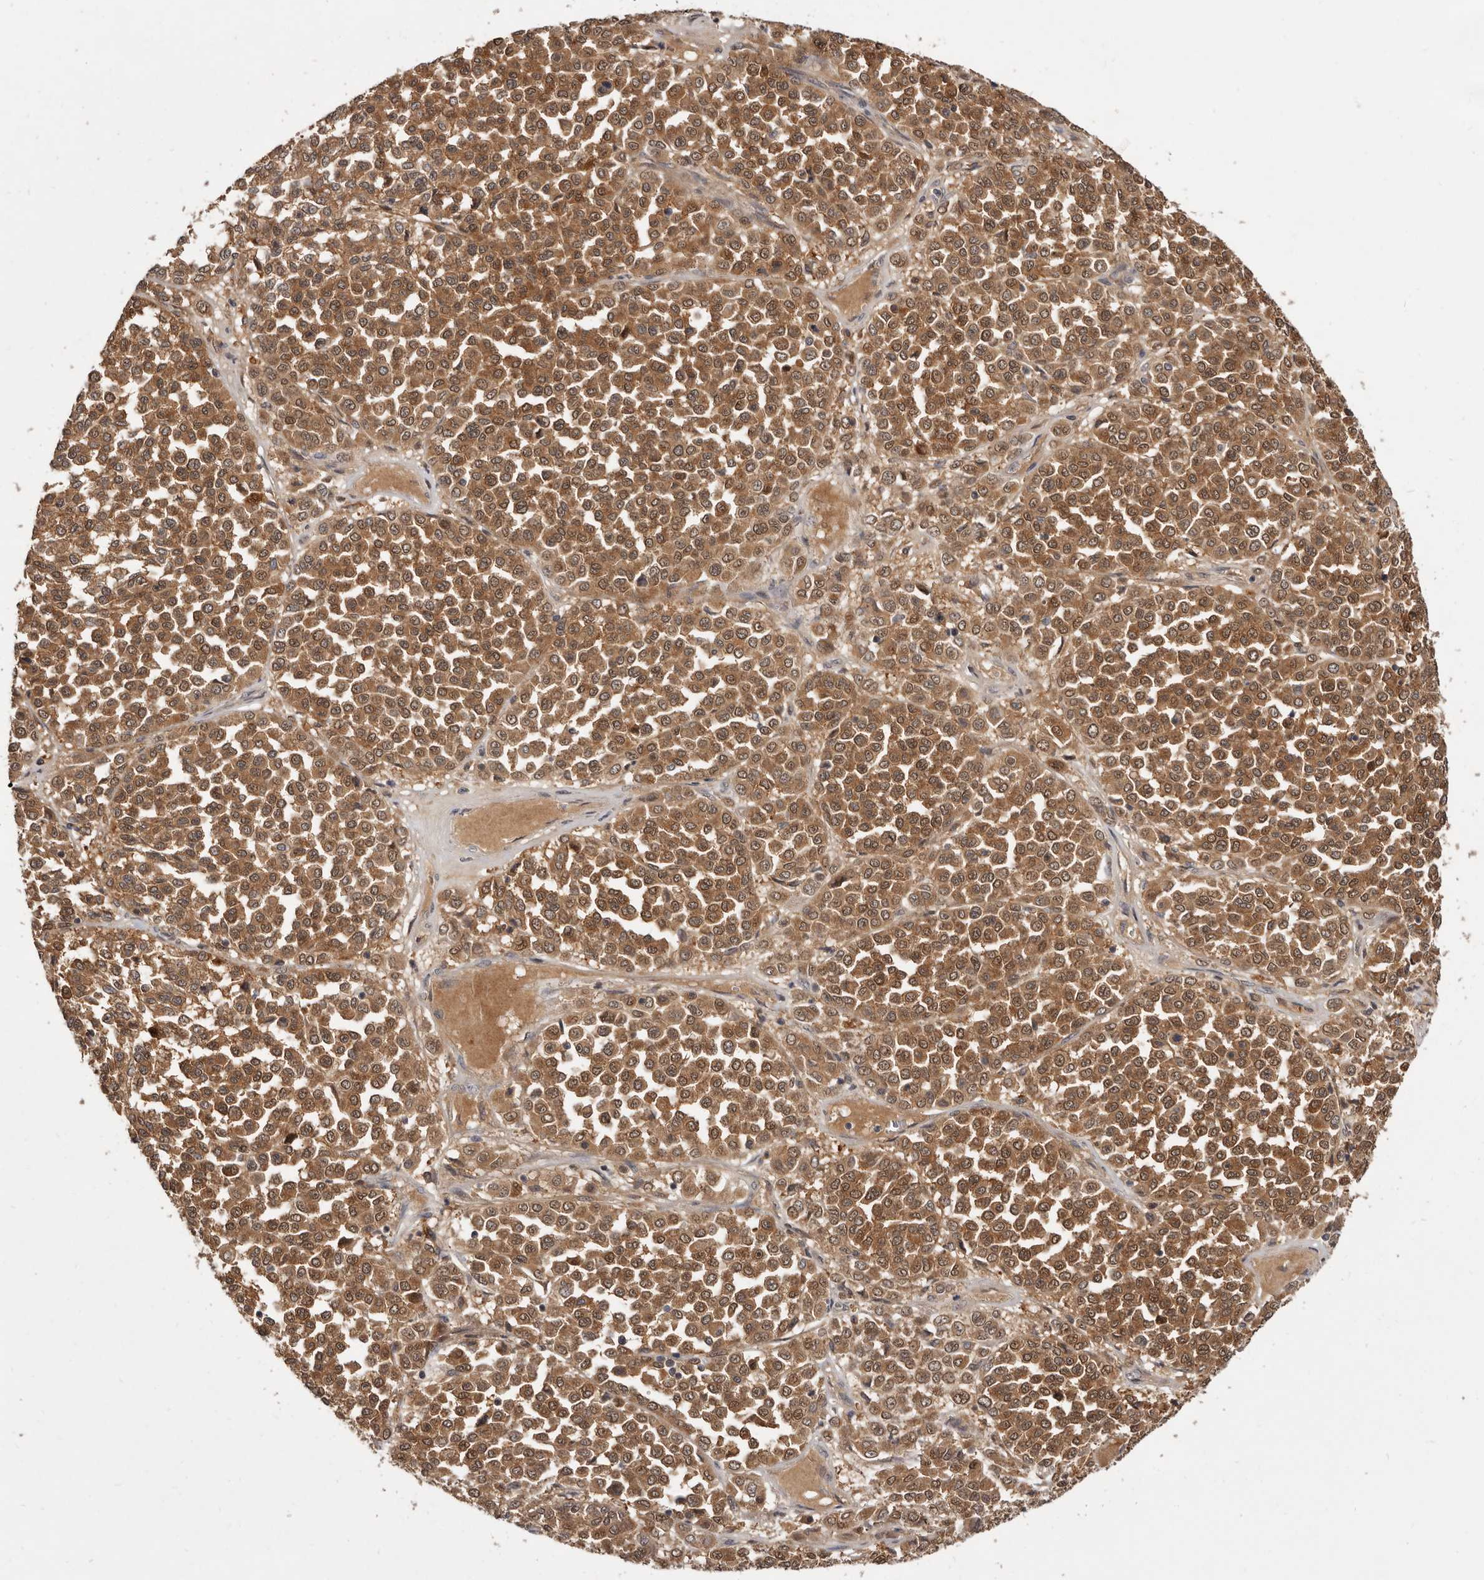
{"staining": {"intensity": "moderate", "quantity": ">75%", "location": "cytoplasmic/membranous,nuclear"}, "tissue": "melanoma", "cell_type": "Tumor cells", "image_type": "cancer", "snomed": [{"axis": "morphology", "description": "Malignant melanoma, Metastatic site"}, {"axis": "topography", "description": "Pancreas"}], "caption": "This histopathology image displays malignant melanoma (metastatic site) stained with immunohistochemistry (IHC) to label a protein in brown. The cytoplasmic/membranous and nuclear of tumor cells show moderate positivity for the protein. Nuclei are counter-stained blue.", "gene": "INAVA", "patient": {"sex": "female", "age": 30}}